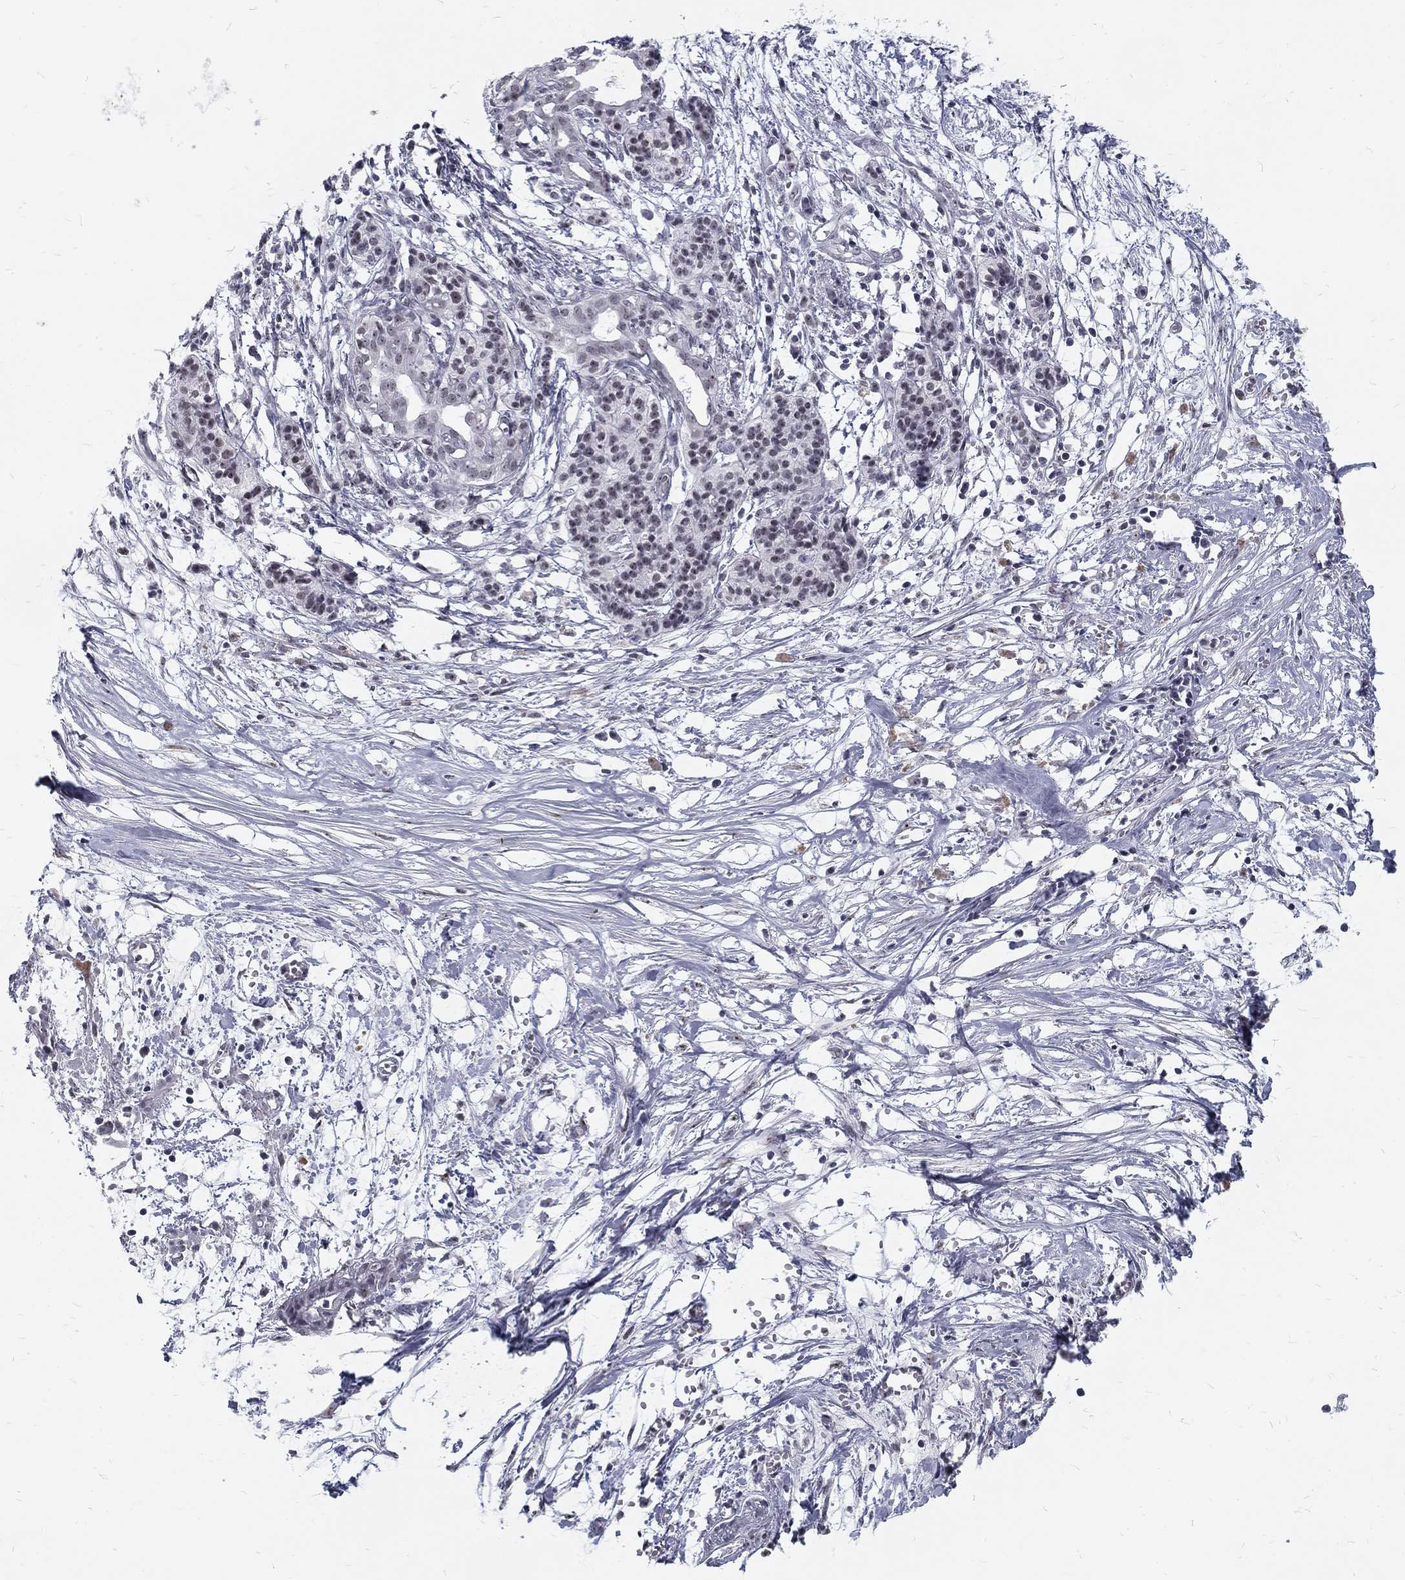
{"staining": {"intensity": "negative", "quantity": "none", "location": "none"}, "tissue": "pancreatic cancer", "cell_type": "Tumor cells", "image_type": "cancer", "snomed": [{"axis": "morphology", "description": "Normal tissue, NOS"}, {"axis": "morphology", "description": "Adenocarcinoma, NOS"}, {"axis": "topography", "description": "Pancreas"}], "caption": "The micrograph exhibits no significant staining in tumor cells of pancreatic adenocarcinoma. (DAB (3,3'-diaminobenzidine) immunohistochemistry with hematoxylin counter stain).", "gene": "SNORC", "patient": {"sex": "female", "age": 58}}